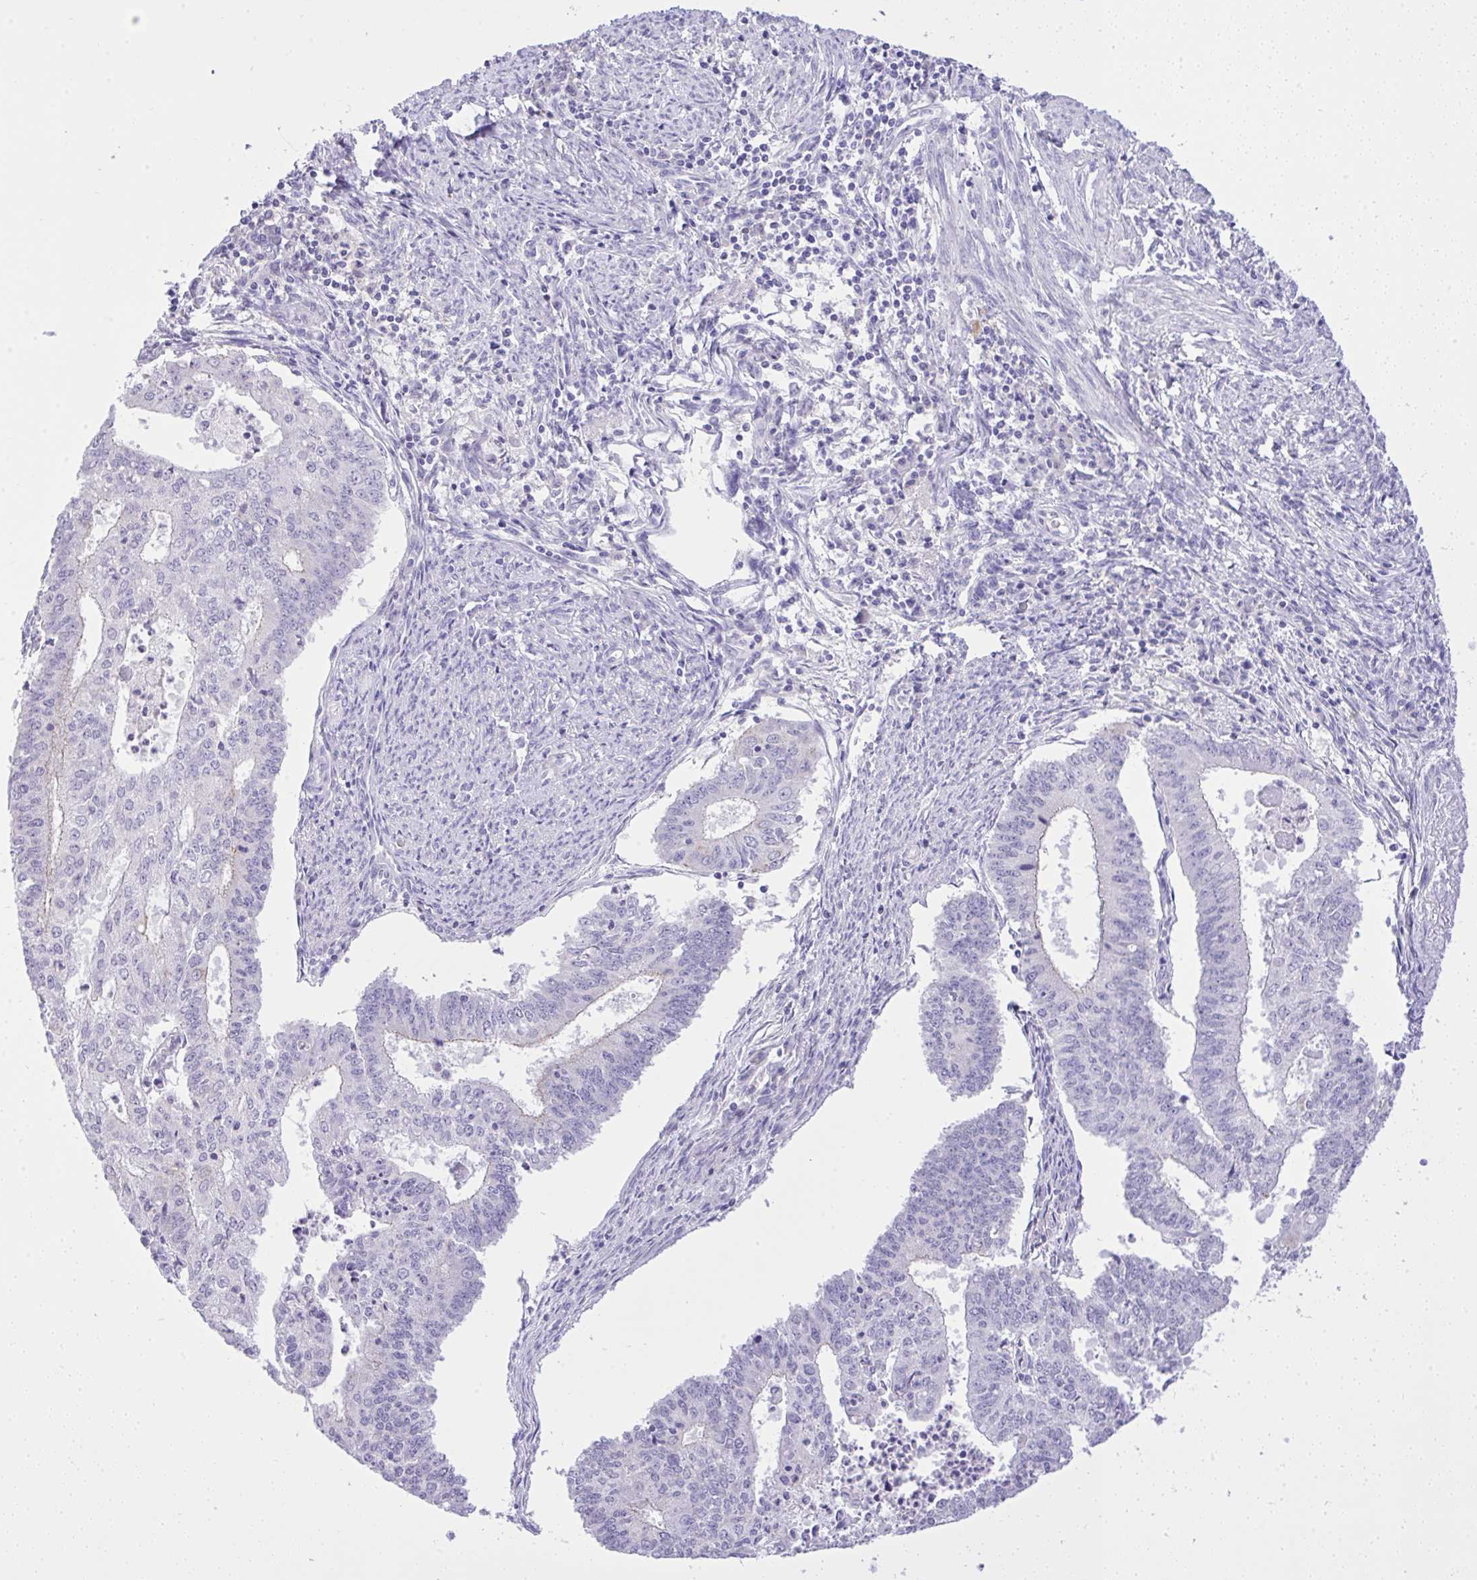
{"staining": {"intensity": "negative", "quantity": "none", "location": "none"}, "tissue": "endometrial cancer", "cell_type": "Tumor cells", "image_type": "cancer", "snomed": [{"axis": "morphology", "description": "Adenocarcinoma, NOS"}, {"axis": "topography", "description": "Endometrium"}], "caption": "This is an immunohistochemistry (IHC) image of endometrial cancer. There is no expression in tumor cells.", "gene": "ST6GALNAC3", "patient": {"sex": "female", "age": 61}}